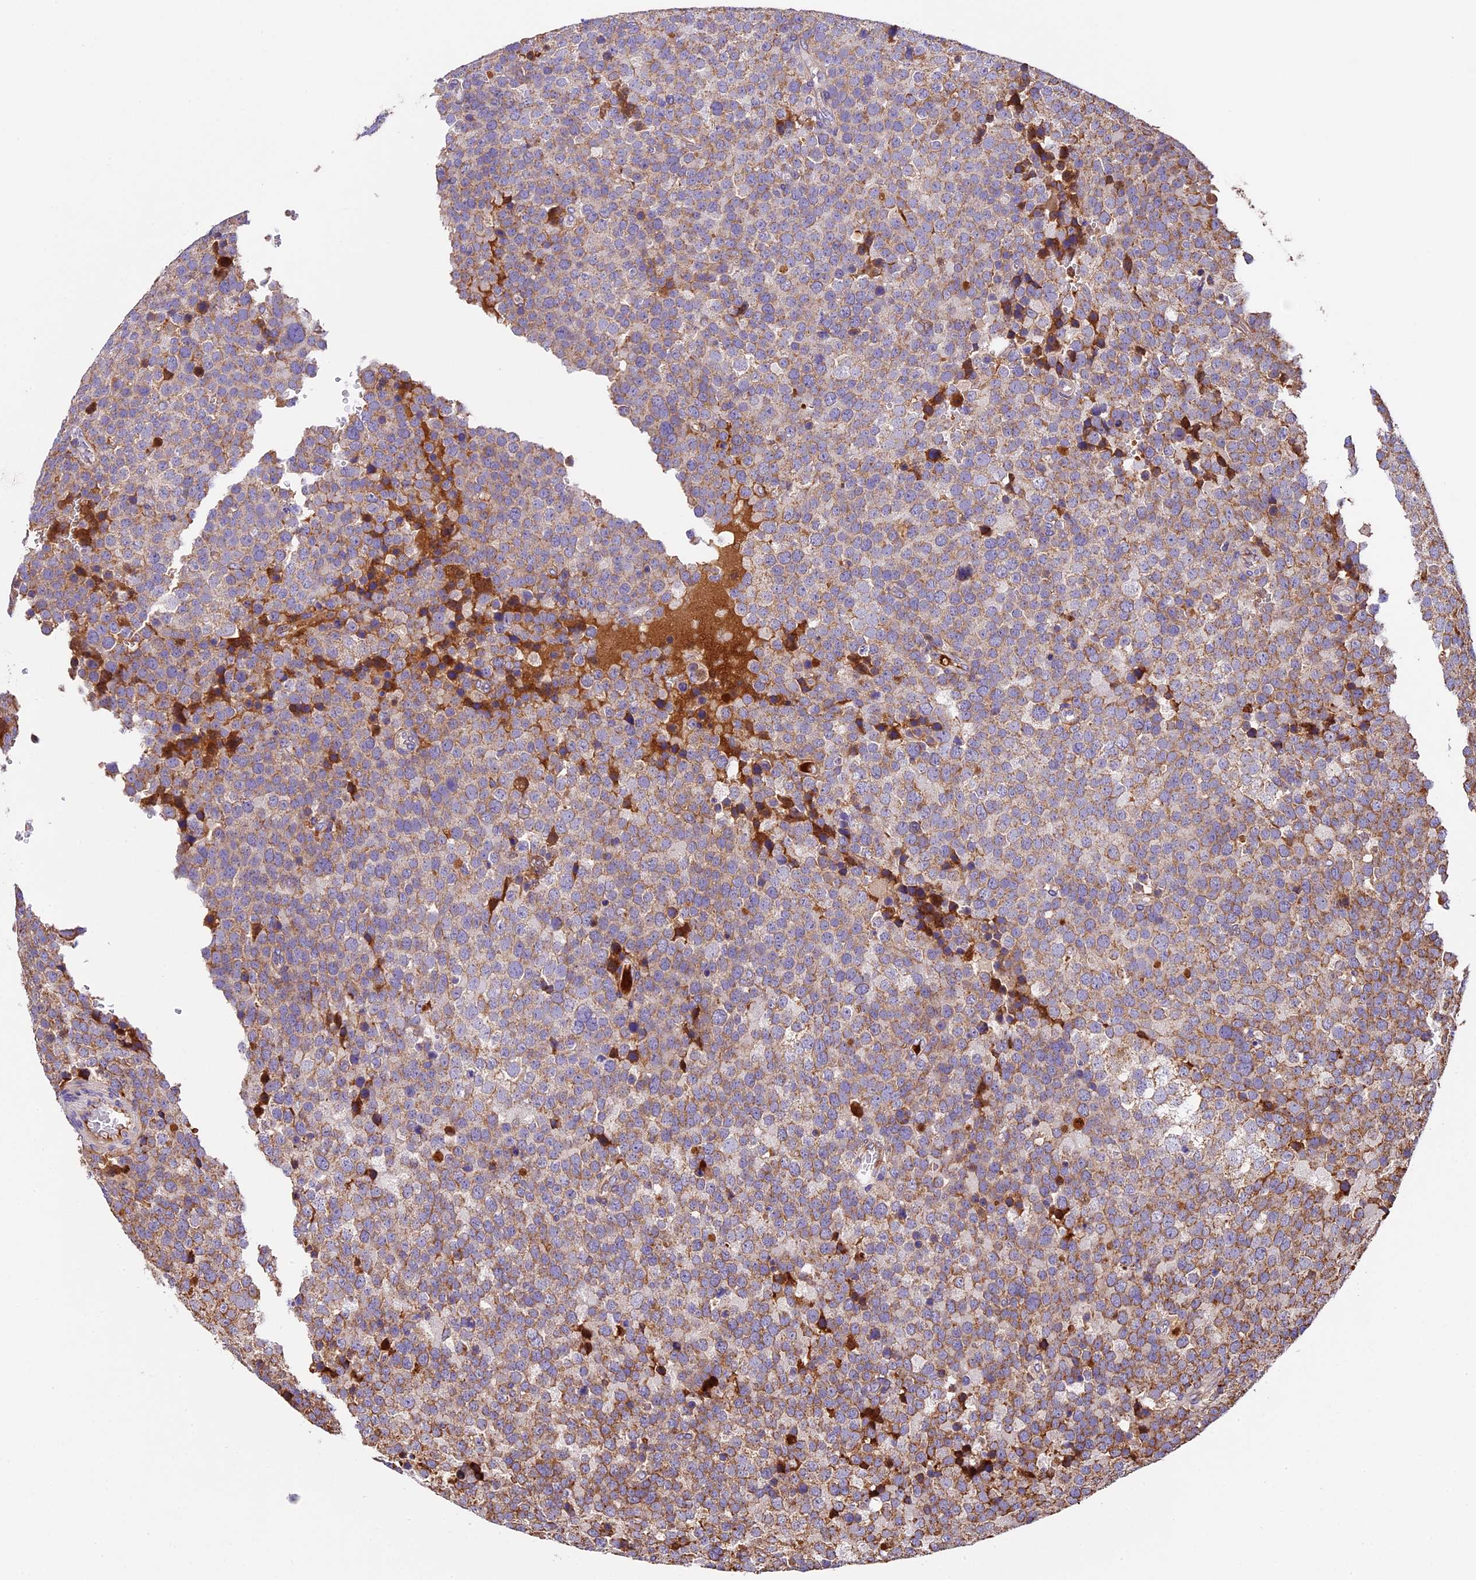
{"staining": {"intensity": "moderate", "quantity": ">75%", "location": "cytoplasmic/membranous"}, "tissue": "testis cancer", "cell_type": "Tumor cells", "image_type": "cancer", "snomed": [{"axis": "morphology", "description": "Seminoma, NOS"}, {"axis": "topography", "description": "Testis"}], "caption": "Moderate cytoplasmic/membranous protein expression is appreciated in approximately >75% of tumor cells in testis cancer.", "gene": "OCEL1", "patient": {"sex": "male", "age": 71}}